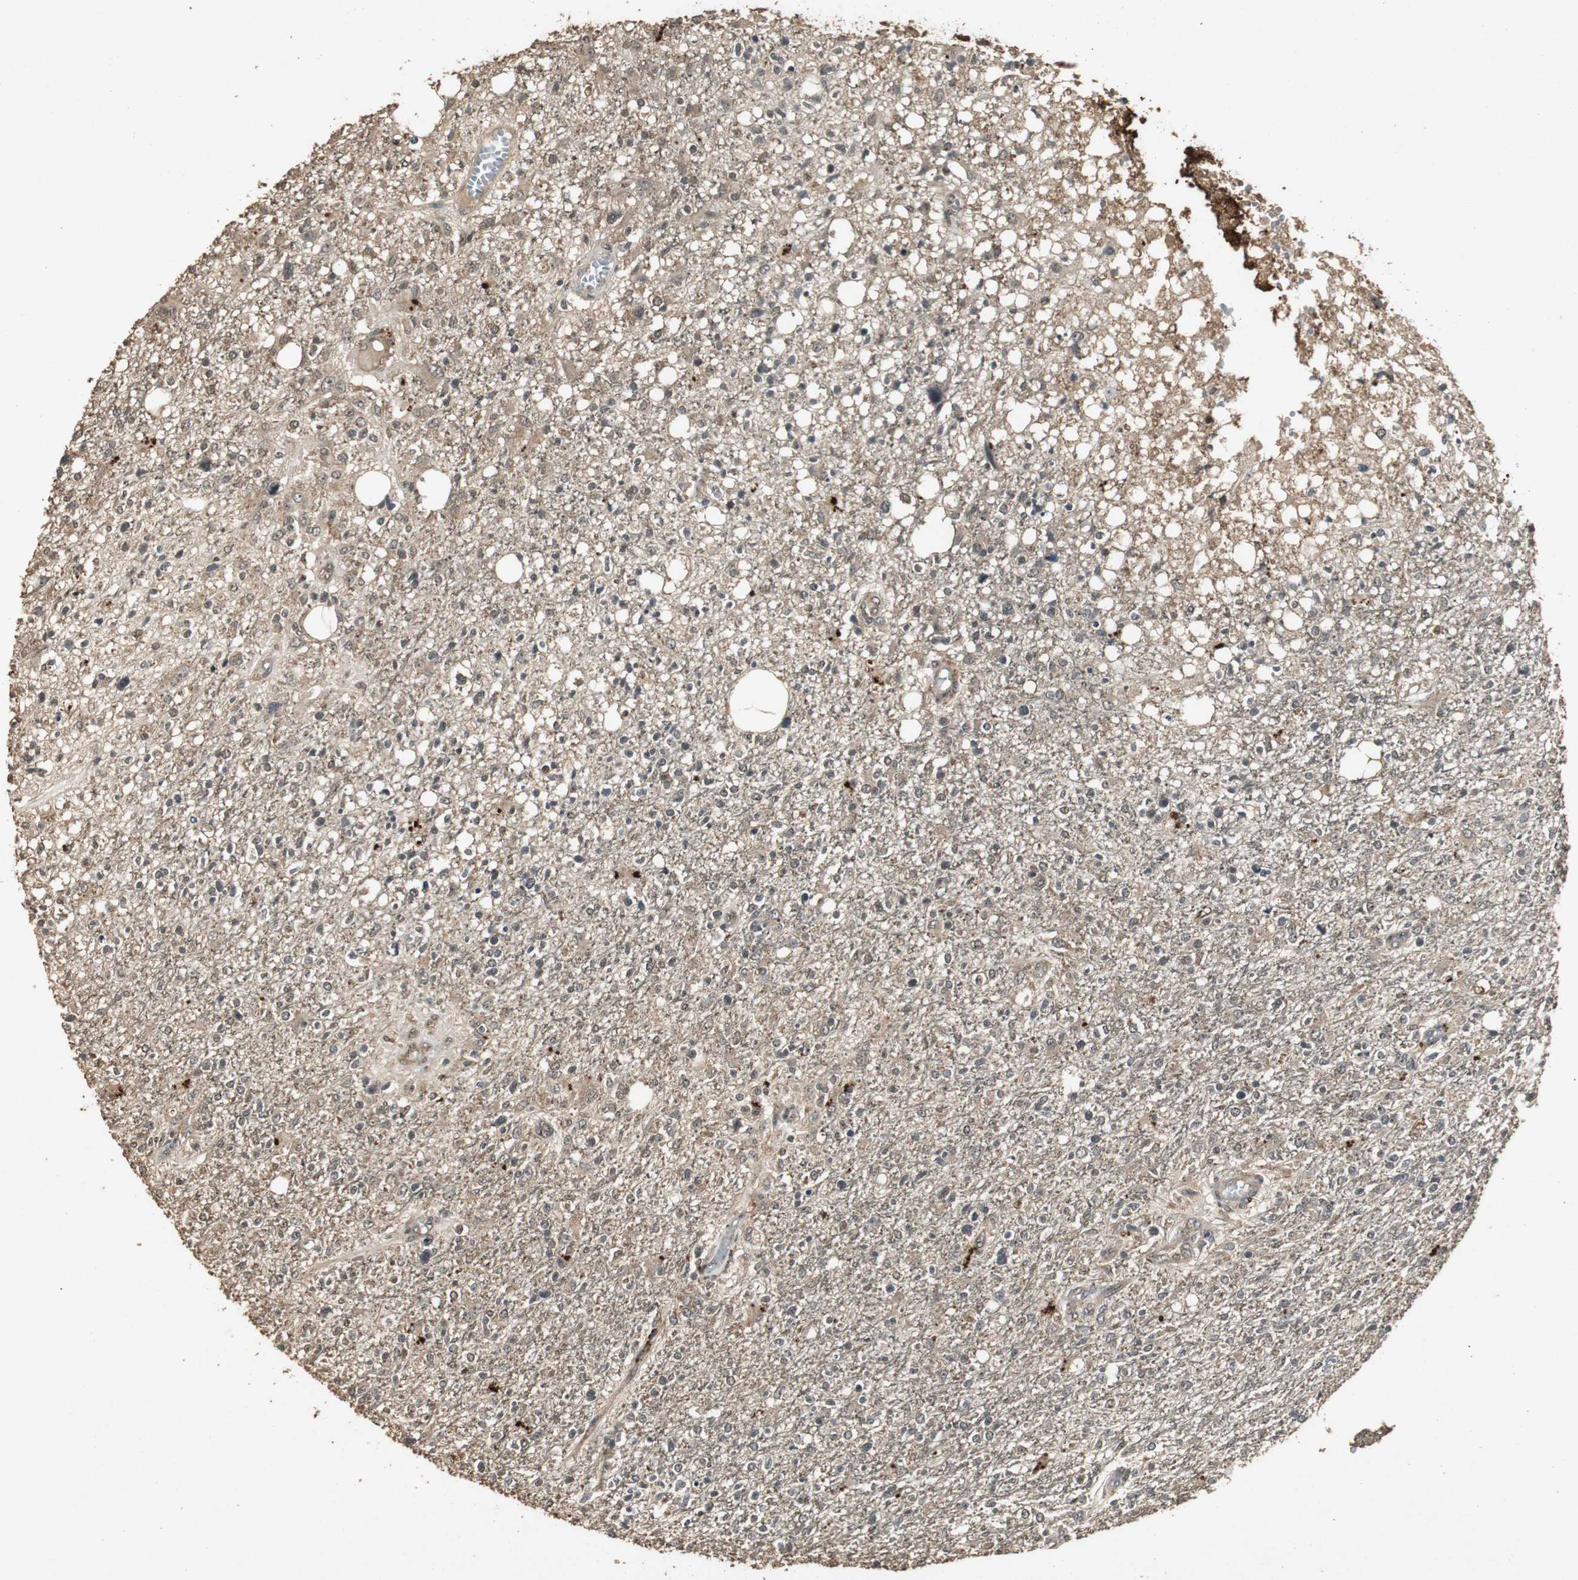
{"staining": {"intensity": "moderate", "quantity": ">75%", "location": "cytoplasmic/membranous,nuclear"}, "tissue": "glioma", "cell_type": "Tumor cells", "image_type": "cancer", "snomed": [{"axis": "morphology", "description": "Glioma, malignant, High grade"}, {"axis": "topography", "description": "Cerebral cortex"}], "caption": "Tumor cells demonstrate moderate cytoplasmic/membranous and nuclear staining in about >75% of cells in malignant high-grade glioma.", "gene": "EMX1", "patient": {"sex": "male", "age": 76}}